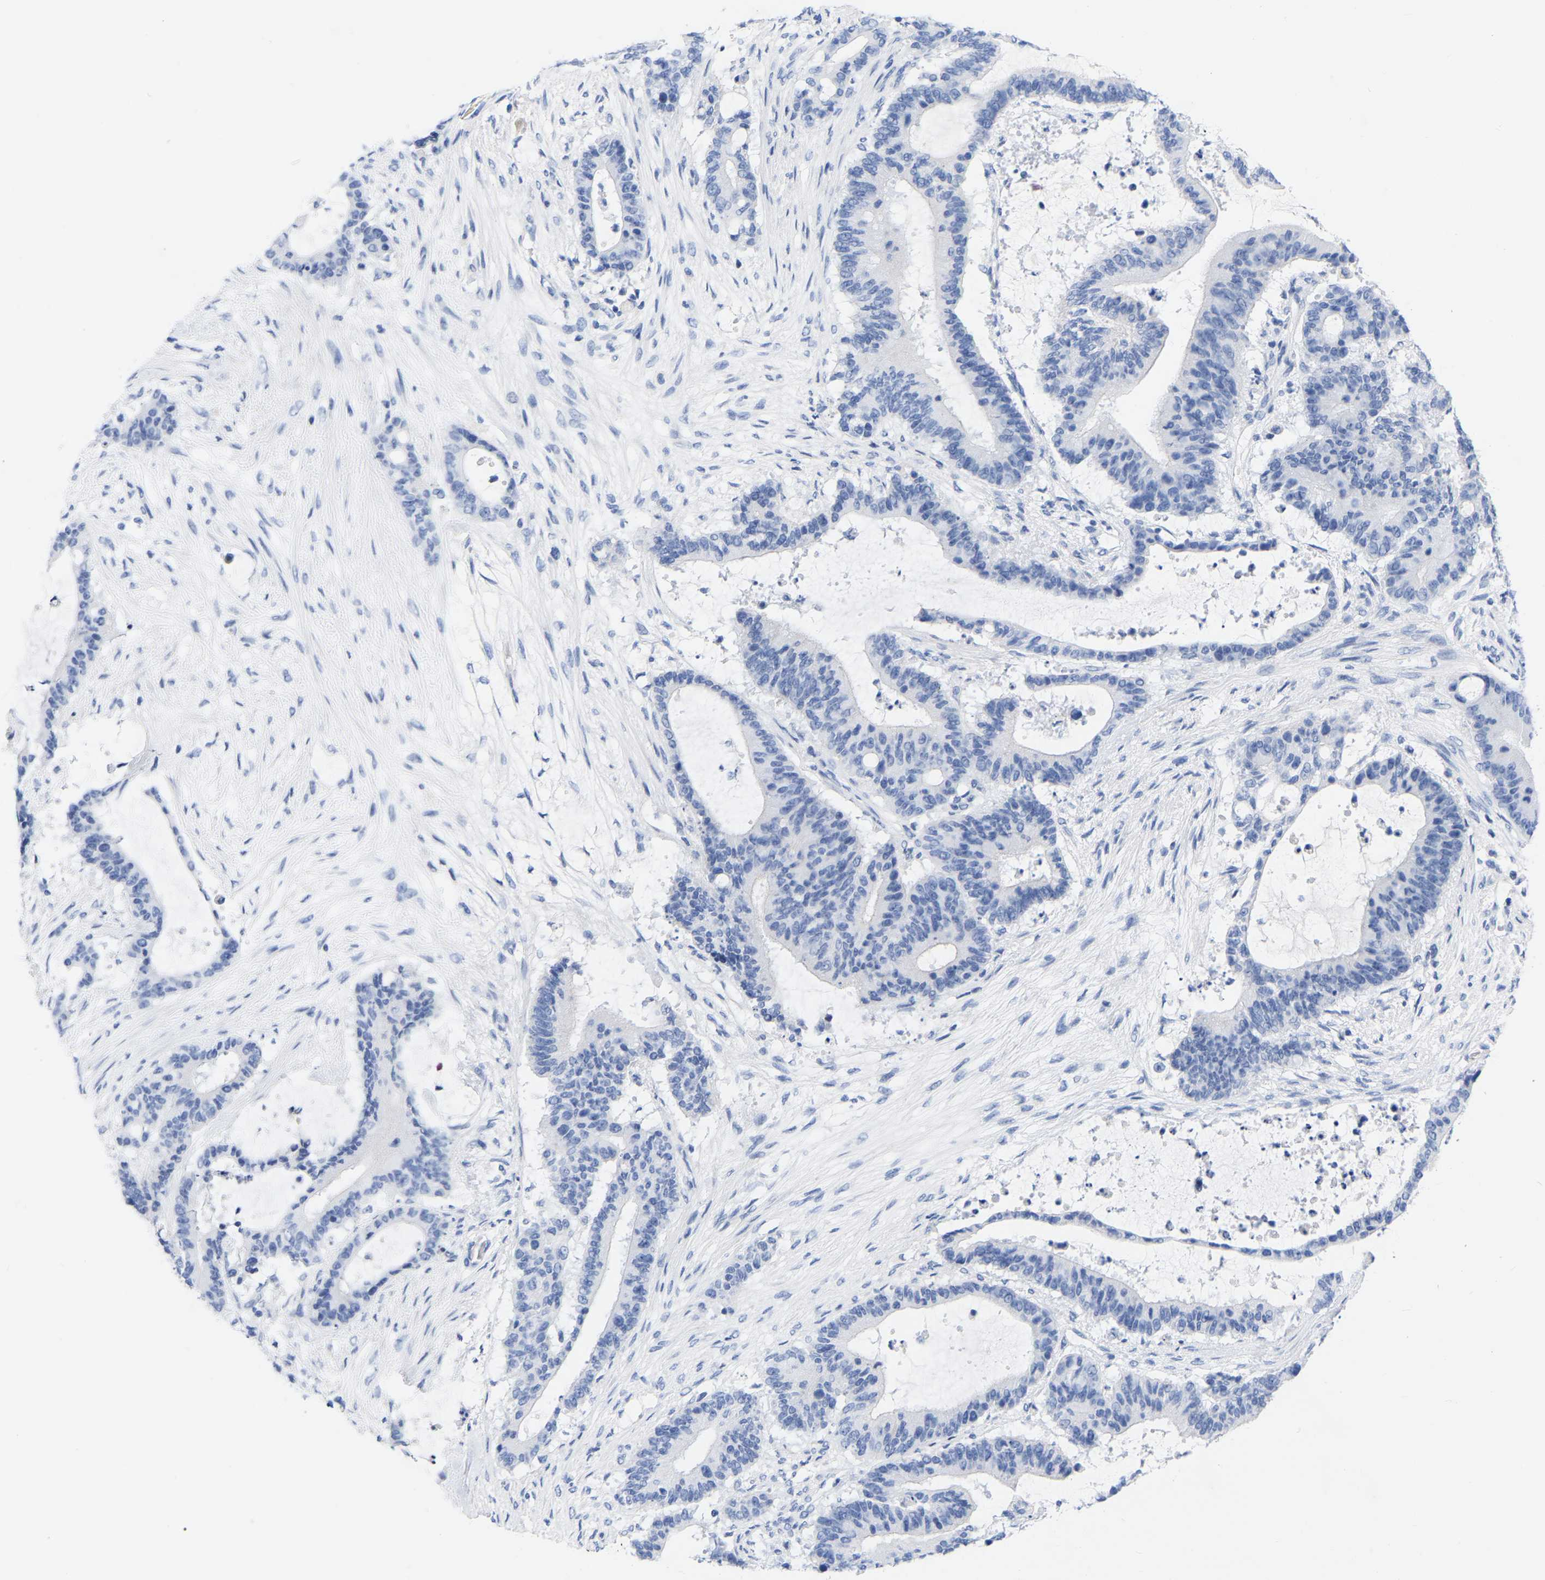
{"staining": {"intensity": "negative", "quantity": "none", "location": "none"}, "tissue": "liver cancer", "cell_type": "Tumor cells", "image_type": "cancer", "snomed": [{"axis": "morphology", "description": "Cholangiocarcinoma"}, {"axis": "topography", "description": "Liver"}], "caption": "The micrograph demonstrates no significant staining in tumor cells of liver cholangiocarcinoma.", "gene": "ZNF629", "patient": {"sex": "female", "age": 73}}